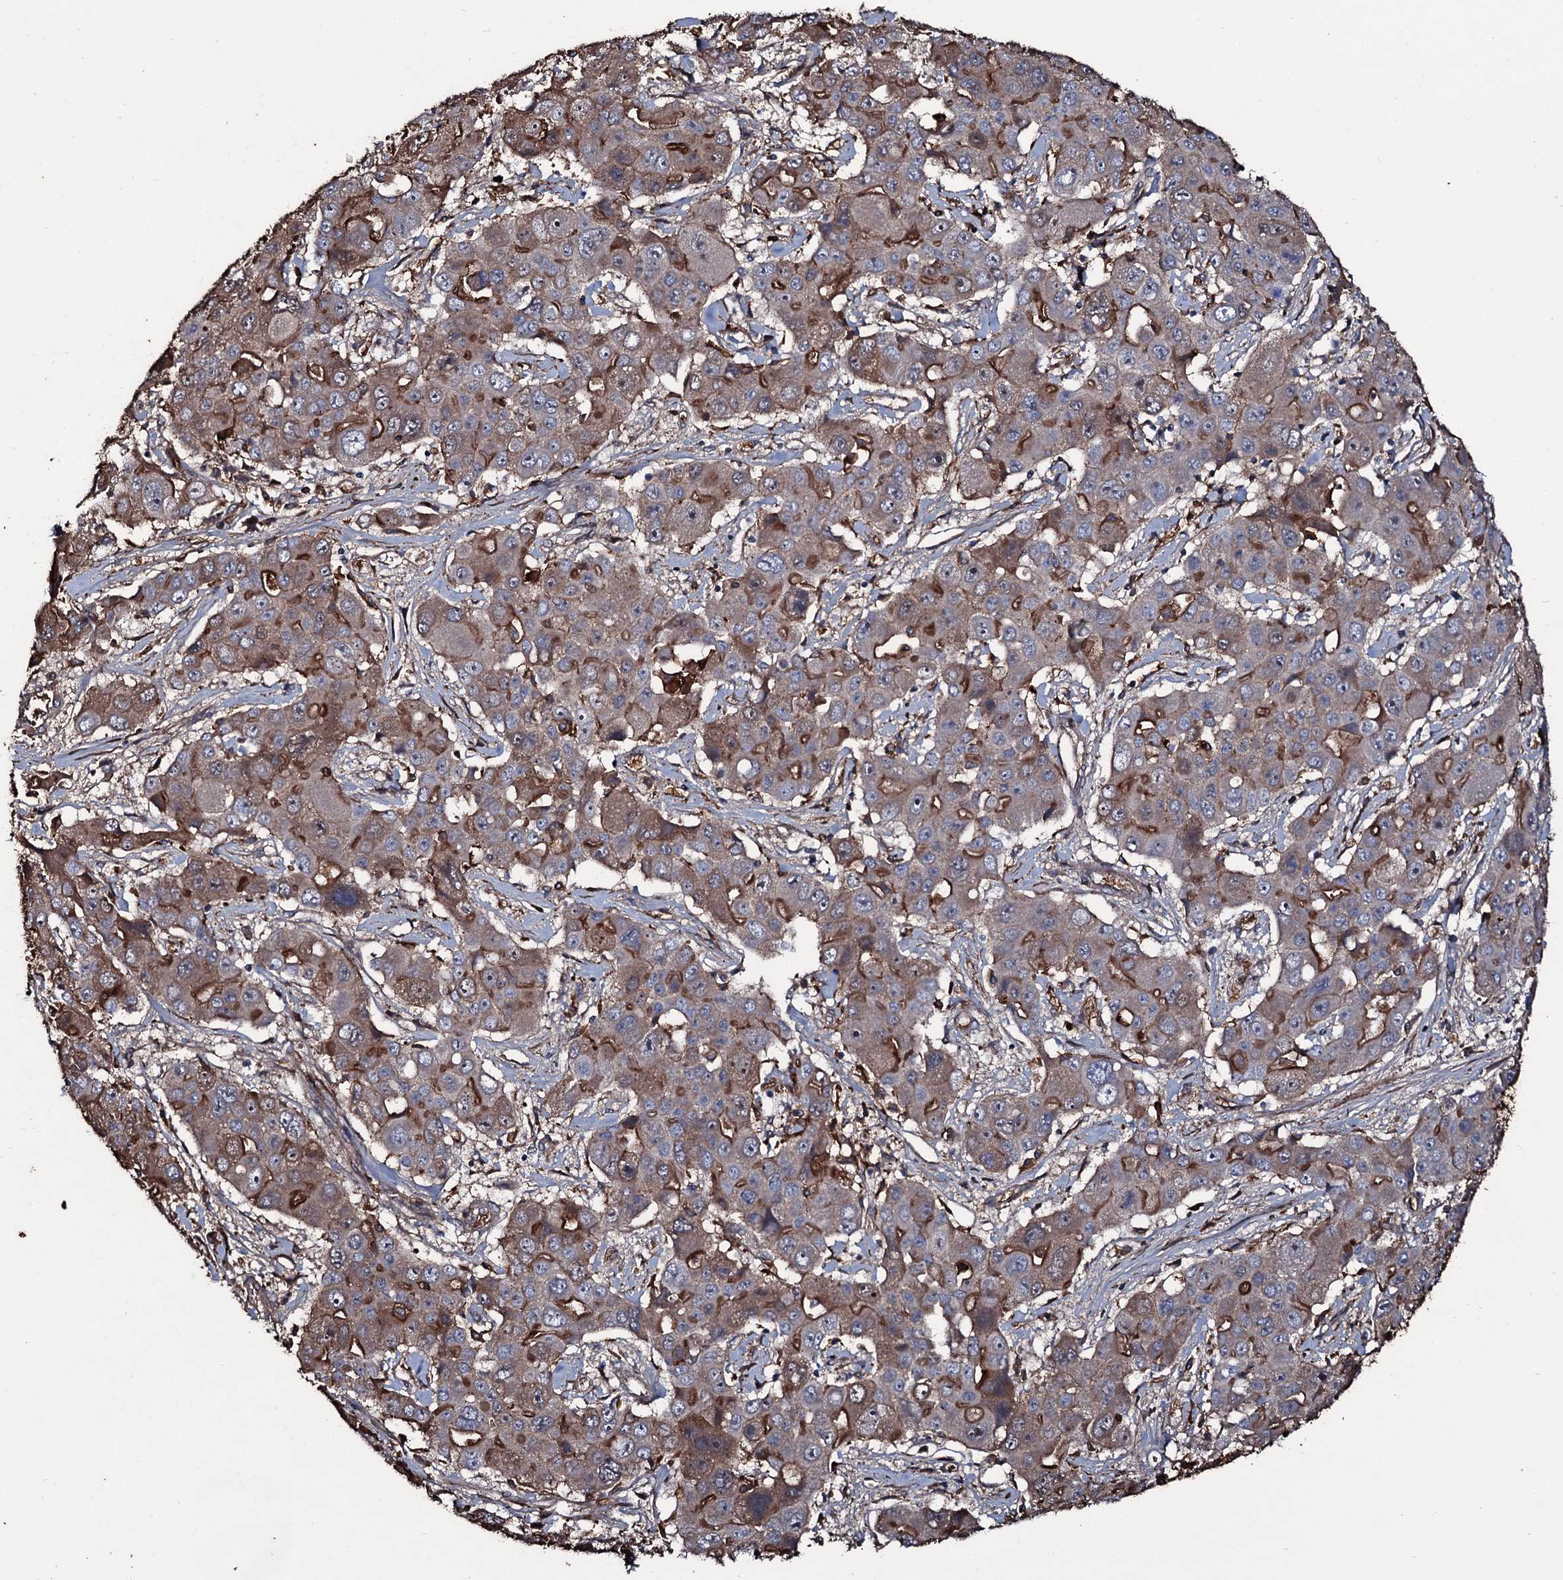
{"staining": {"intensity": "moderate", "quantity": ">75%", "location": "cytoplasmic/membranous"}, "tissue": "liver cancer", "cell_type": "Tumor cells", "image_type": "cancer", "snomed": [{"axis": "morphology", "description": "Cholangiocarcinoma"}, {"axis": "topography", "description": "Liver"}], "caption": "Immunohistochemical staining of liver cancer (cholangiocarcinoma) displays medium levels of moderate cytoplasmic/membranous positivity in about >75% of tumor cells. (IHC, brightfield microscopy, high magnification).", "gene": "ZSWIM8", "patient": {"sex": "male", "age": 67}}